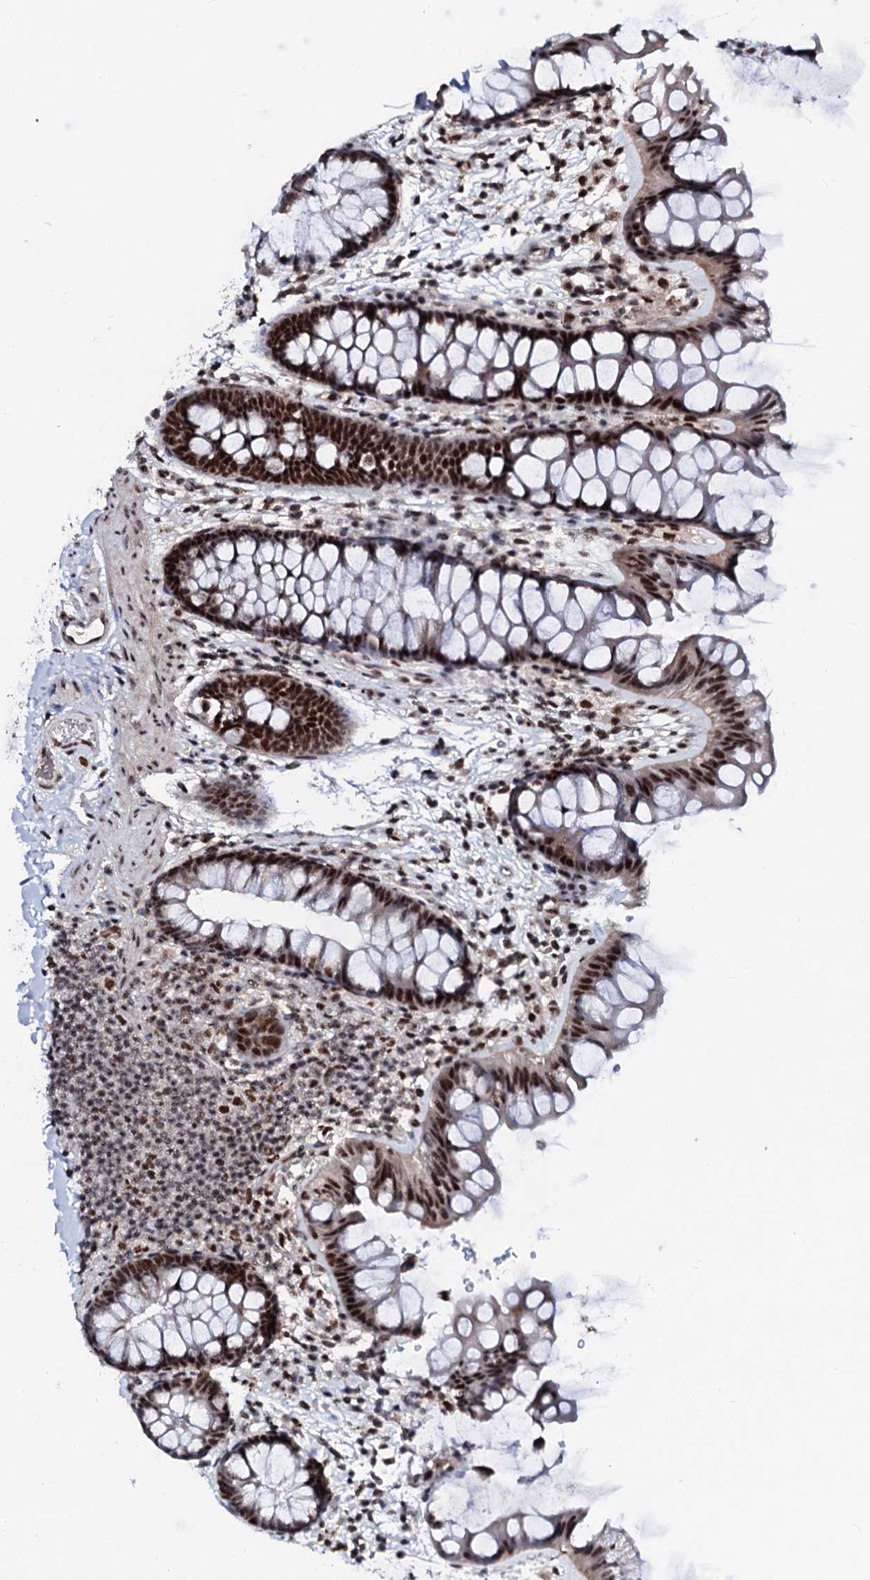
{"staining": {"intensity": "moderate", "quantity": ">75%", "location": "nuclear"}, "tissue": "colon", "cell_type": "Endothelial cells", "image_type": "normal", "snomed": [{"axis": "morphology", "description": "Normal tissue, NOS"}, {"axis": "topography", "description": "Colon"}], "caption": "An immunohistochemistry (IHC) histopathology image of benign tissue is shown. Protein staining in brown labels moderate nuclear positivity in colon within endothelial cells.", "gene": "PRPF18", "patient": {"sex": "female", "age": 62}}